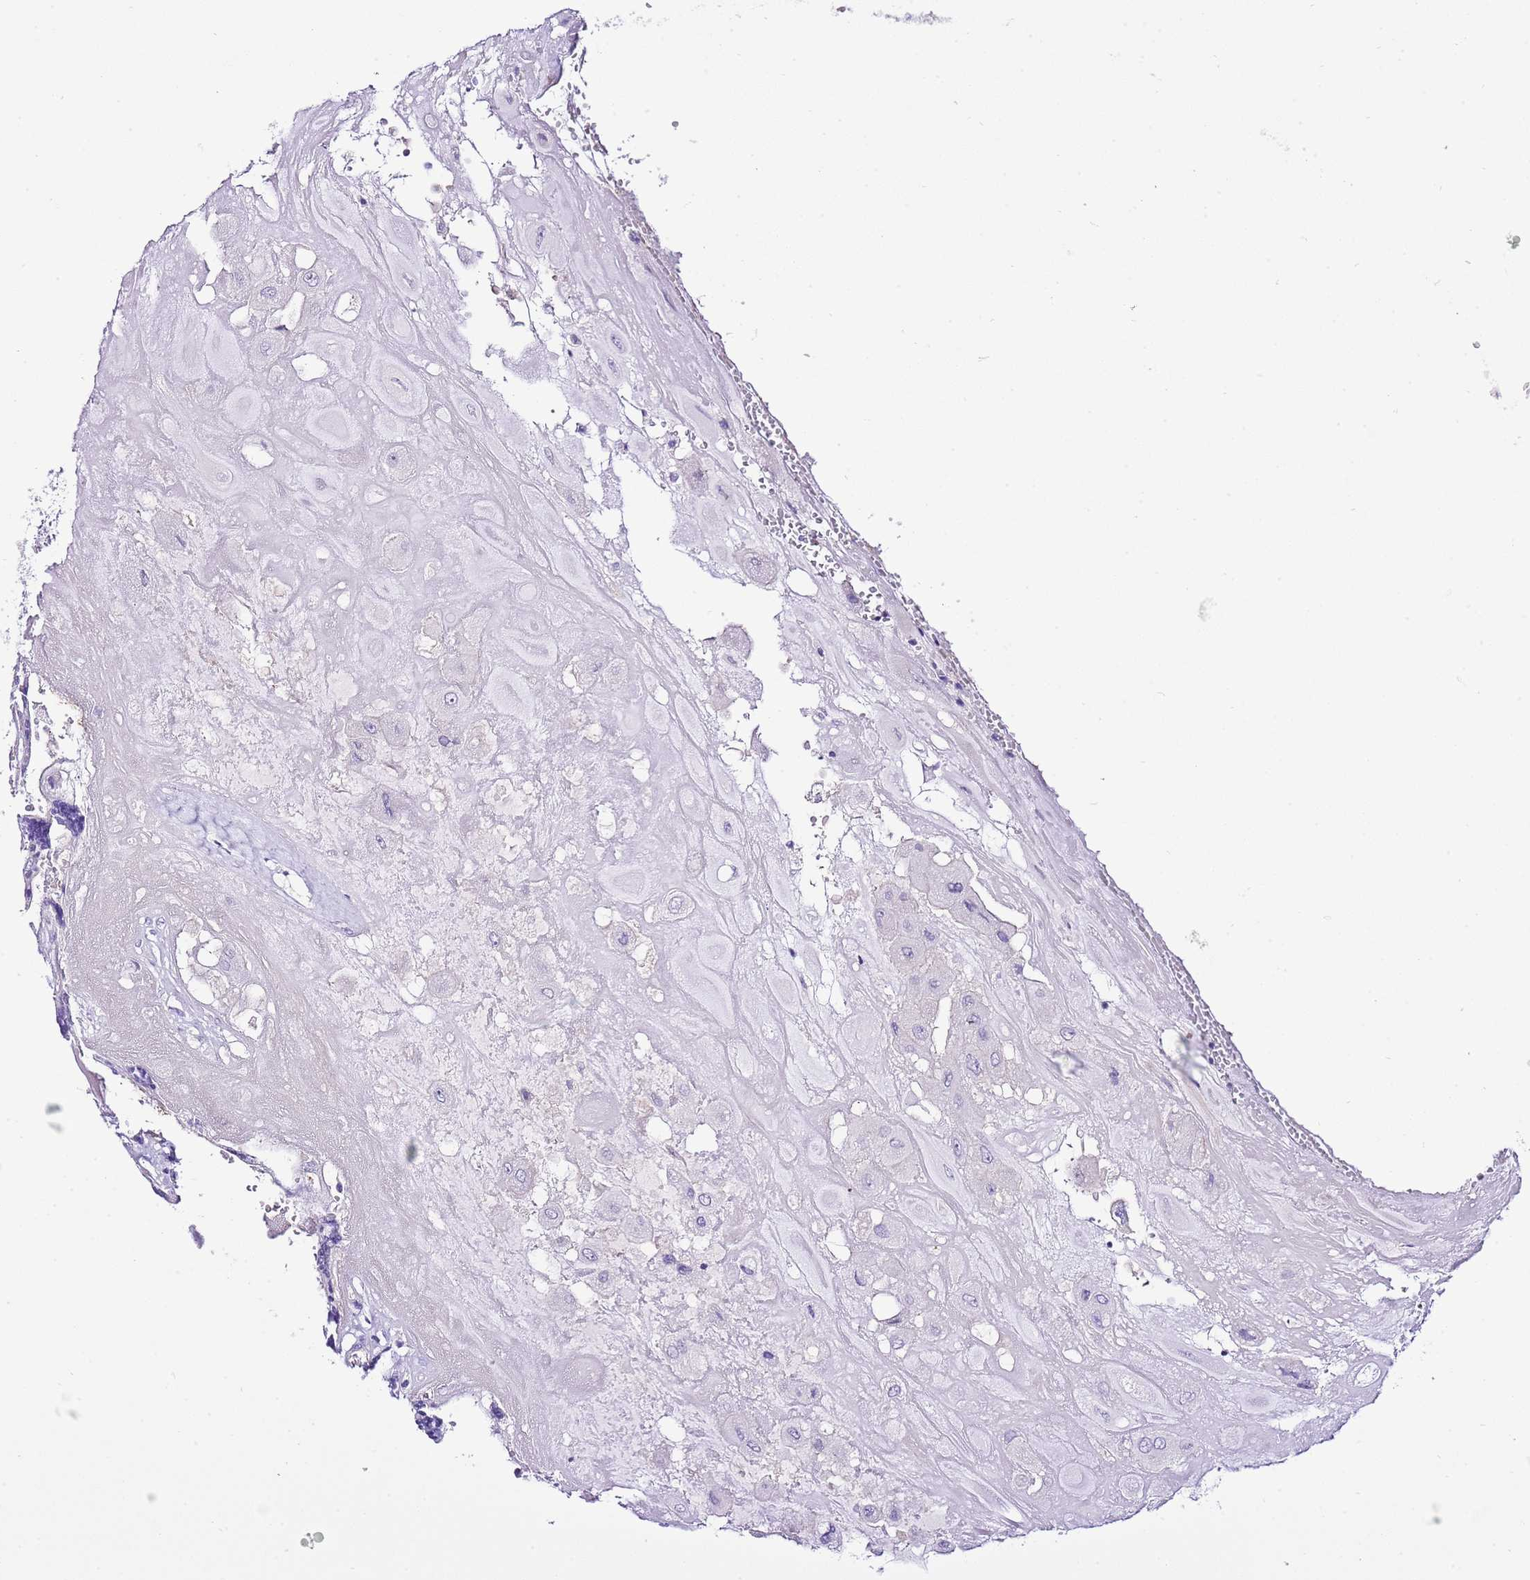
{"staining": {"intensity": "negative", "quantity": "none", "location": "none"}, "tissue": "placenta", "cell_type": "Decidual cells", "image_type": "normal", "snomed": [{"axis": "morphology", "description": "Normal tissue, NOS"}, {"axis": "topography", "description": "Placenta"}], "caption": "IHC of benign placenta displays no staining in decidual cells. Nuclei are stained in blue.", "gene": "BHLHA15", "patient": {"sex": "female", "age": 32}}